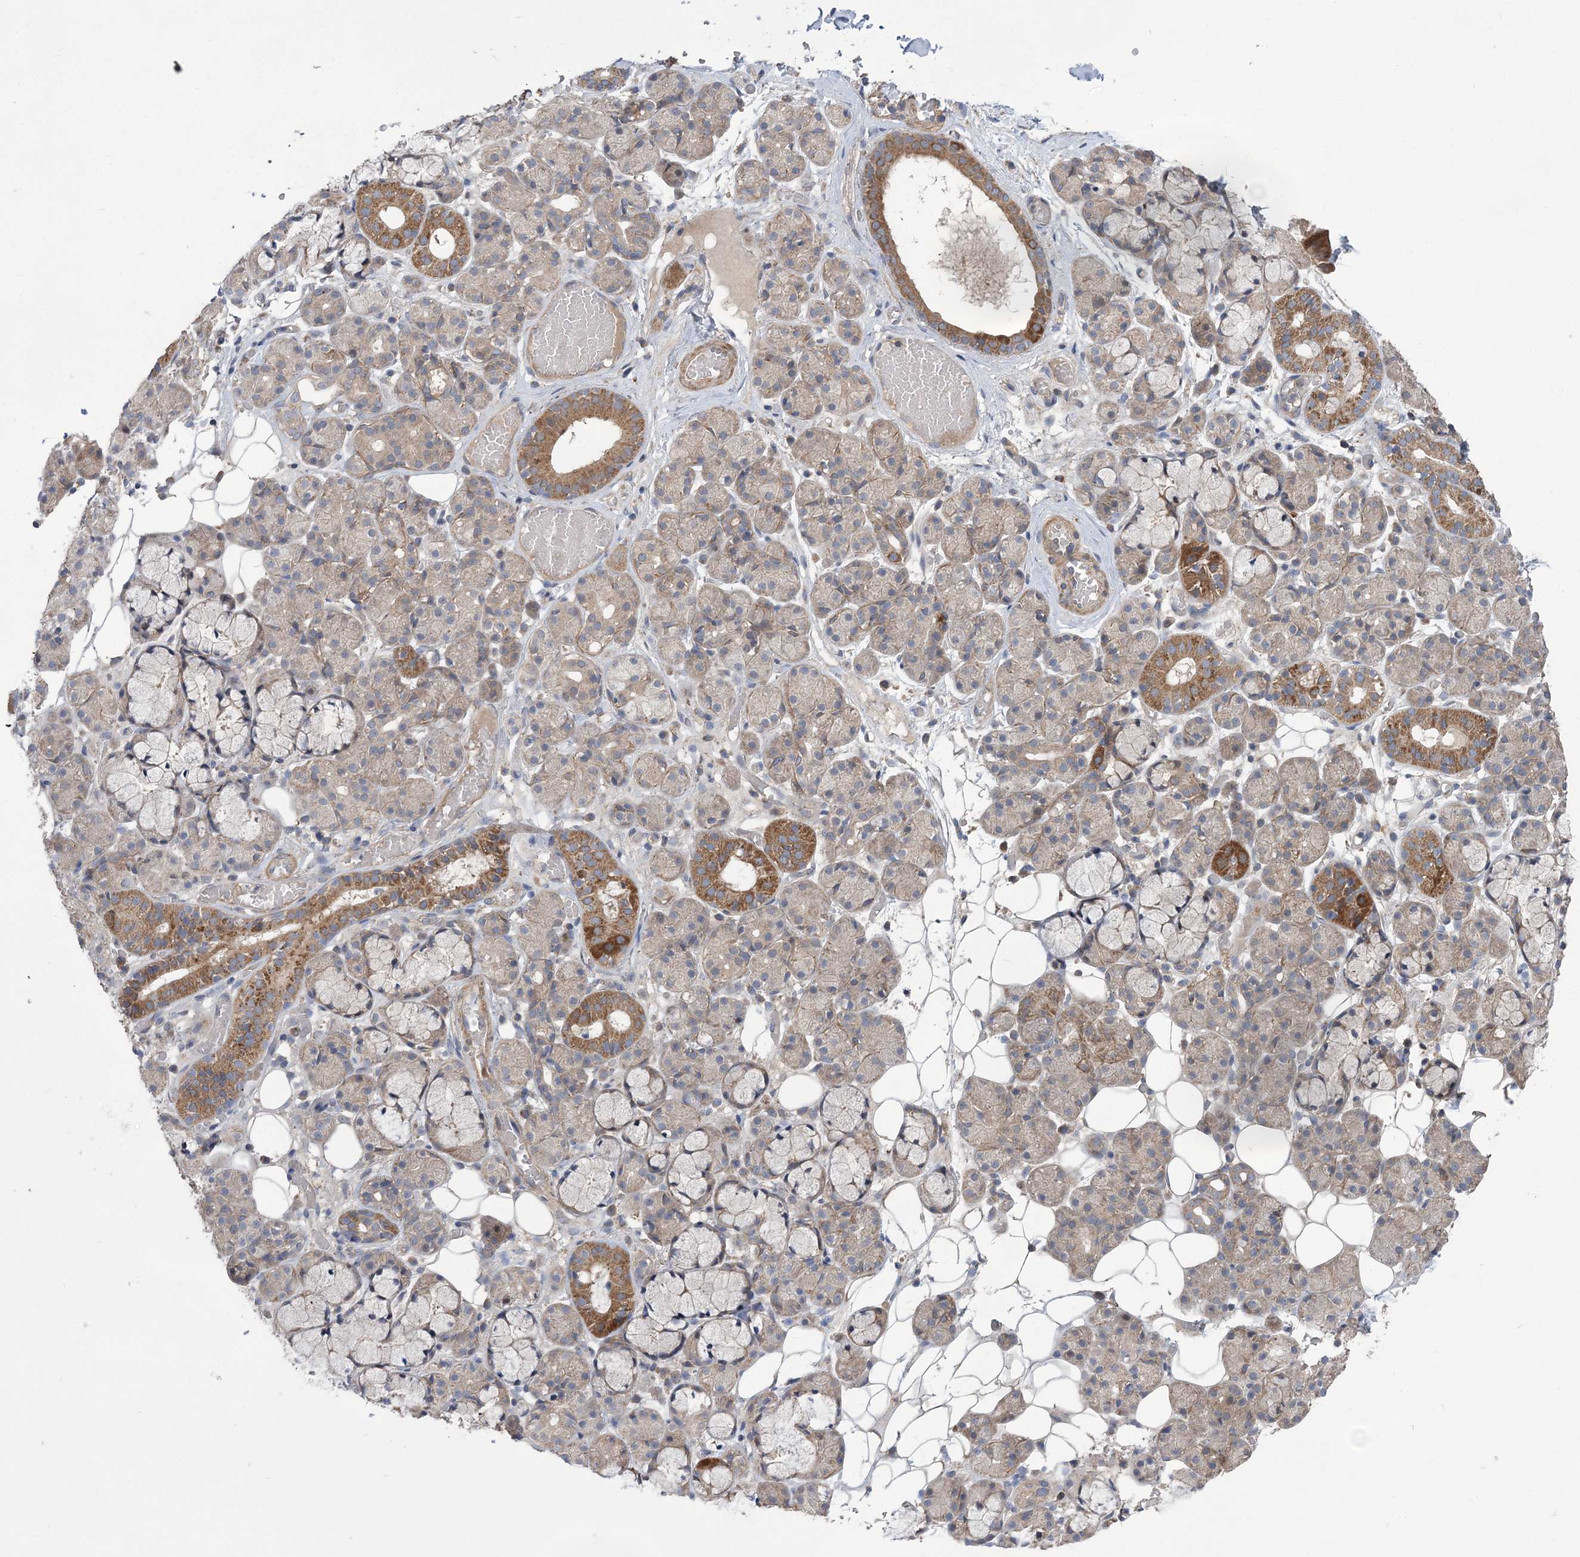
{"staining": {"intensity": "moderate", "quantity": "25%-75%", "location": "cytoplasmic/membranous"}, "tissue": "salivary gland", "cell_type": "Glandular cells", "image_type": "normal", "snomed": [{"axis": "morphology", "description": "Normal tissue, NOS"}, {"axis": "topography", "description": "Salivary gland"}], "caption": "Normal salivary gland reveals moderate cytoplasmic/membranous expression in approximately 25%-75% of glandular cells, visualized by immunohistochemistry. (IHC, brightfield microscopy, high magnification).", "gene": "MTRF1L", "patient": {"sex": "male", "age": 63}}